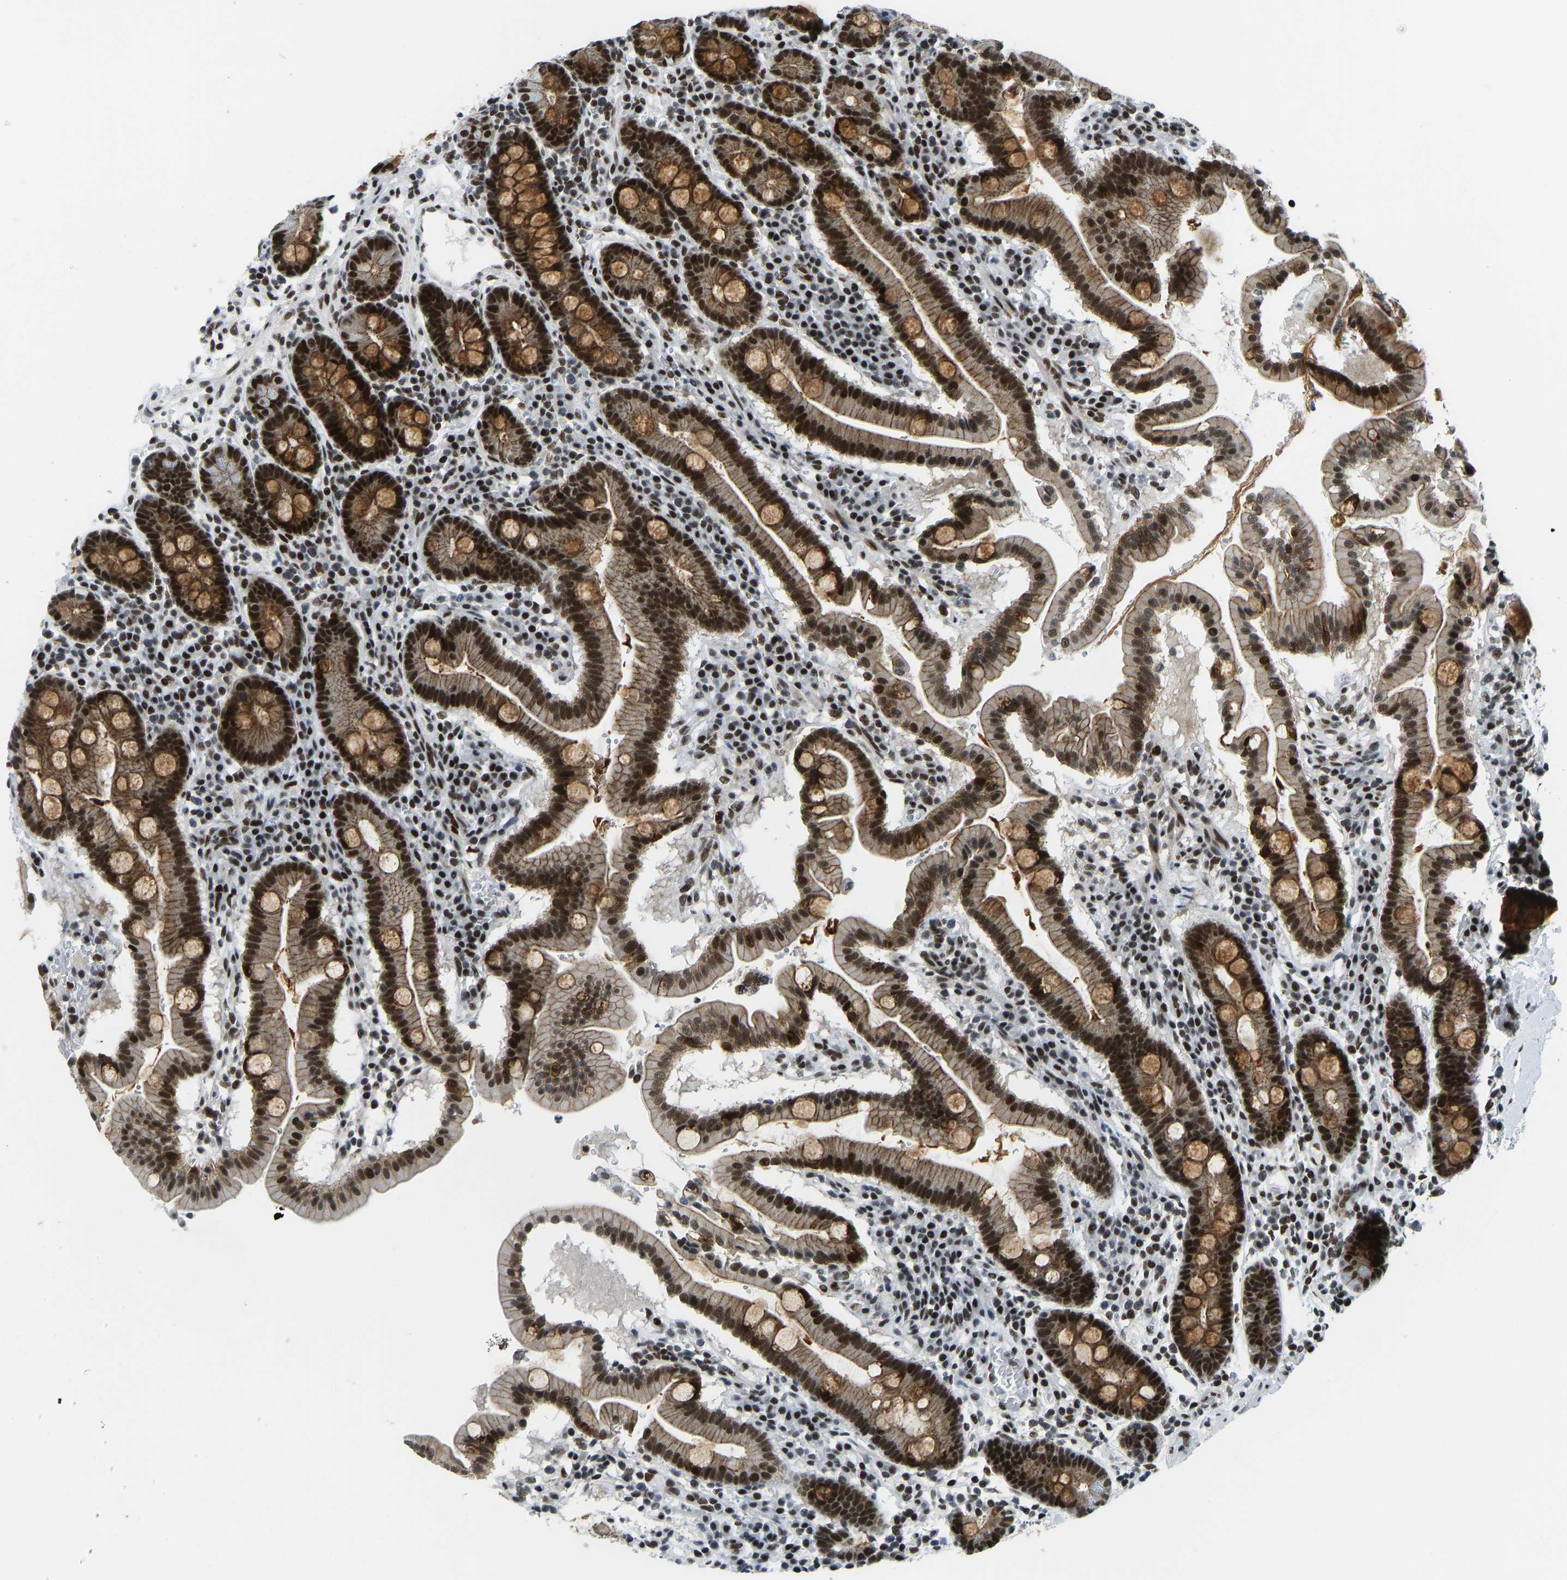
{"staining": {"intensity": "strong", "quantity": ">75%", "location": "cytoplasmic/membranous,nuclear"}, "tissue": "duodenum", "cell_type": "Glandular cells", "image_type": "normal", "snomed": [{"axis": "morphology", "description": "Normal tissue, NOS"}, {"axis": "topography", "description": "Duodenum"}], "caption": "Immunohistochemical staining of benign human duodenum reveals high levels of strong cytoplasmic/membranous,nuclear expression in approximately >75% of glandular cells. (brown staining indicates protein expression, while blue staining denotes nuclei).", "gene": "FOXK1", "patient": {"sex": "male", "age": 50}}